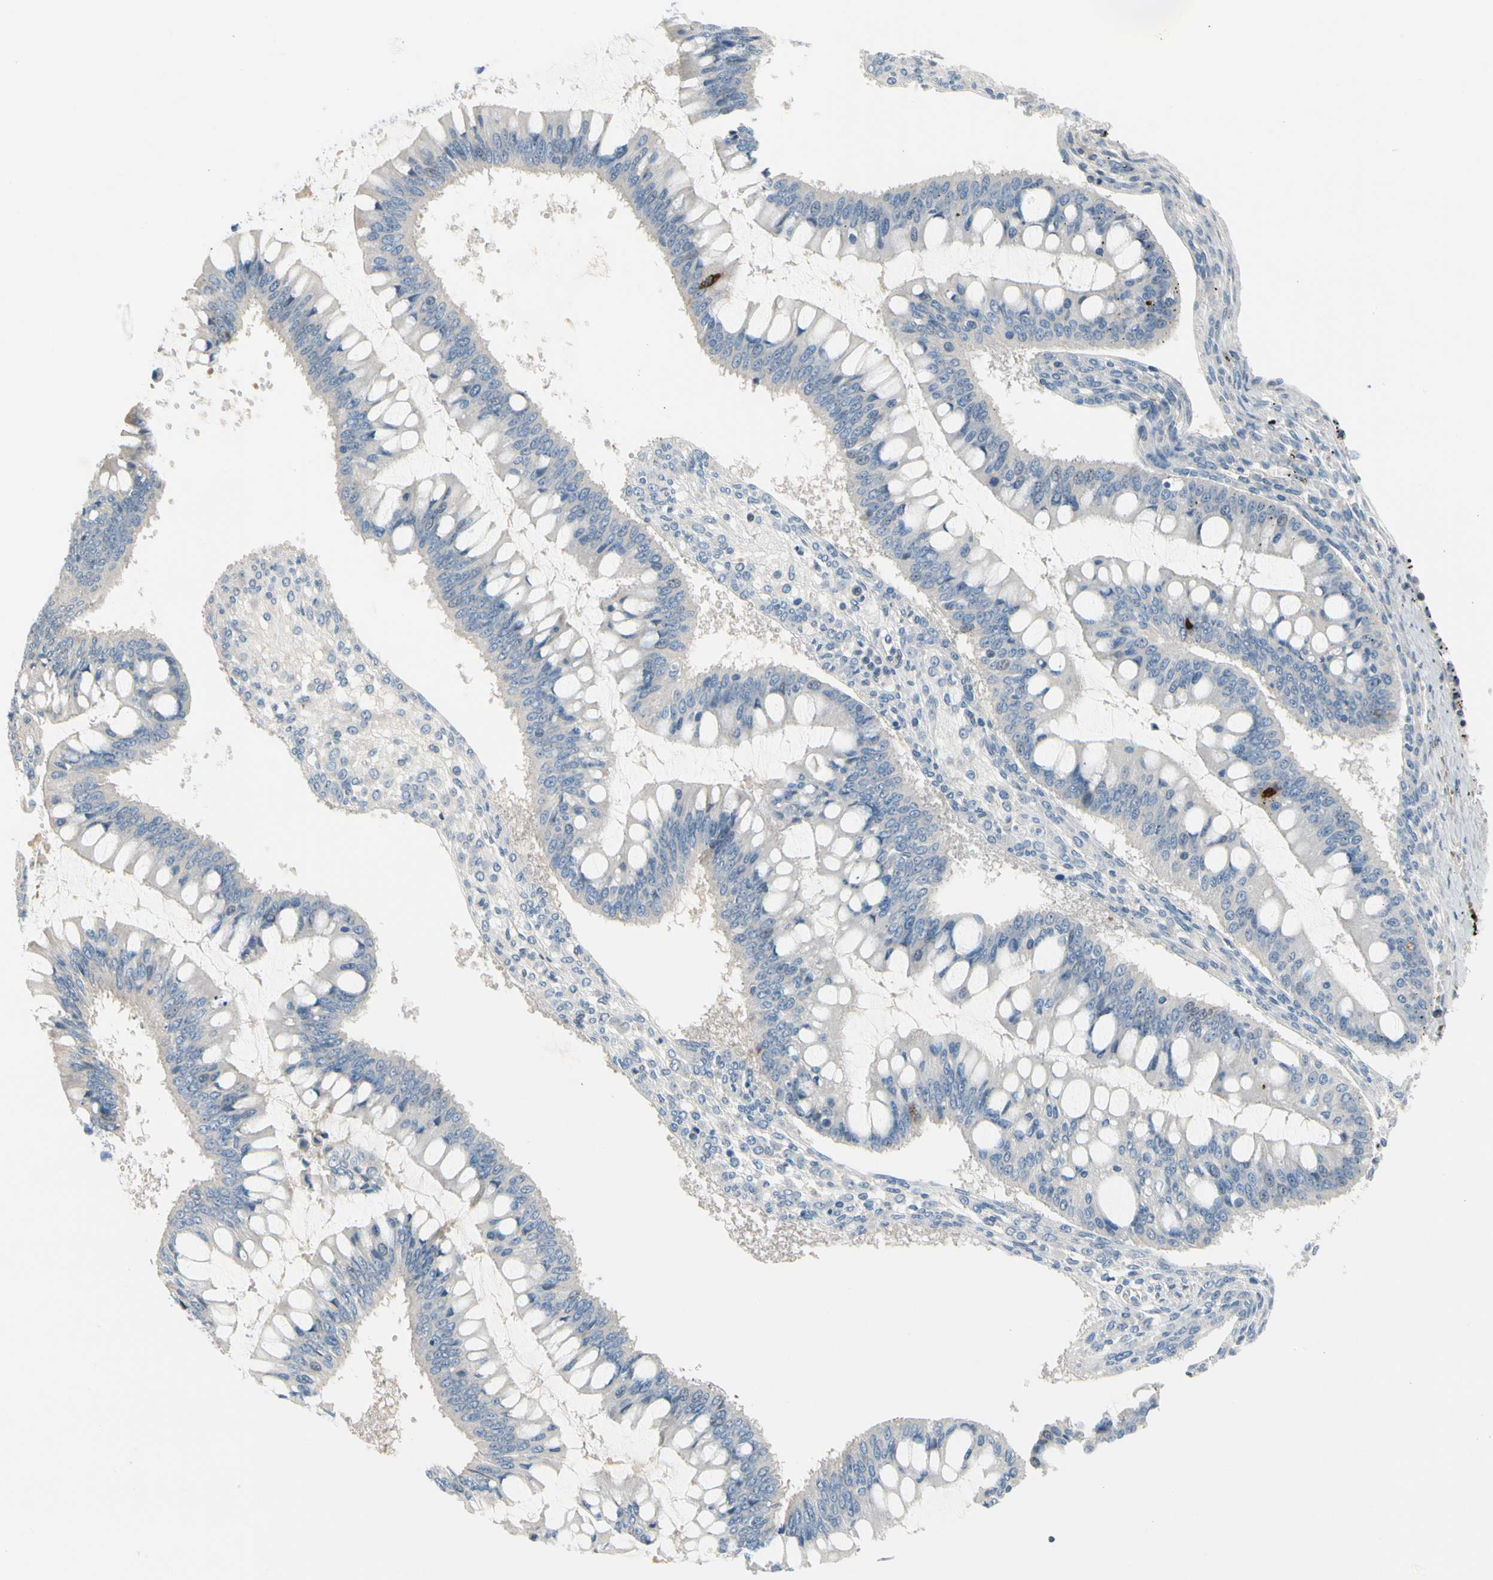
{"staining": {"intensity": "negative", "quantity": "none", "location": "none"}, "tissue": "ovarian cancer", "cell_type": "Tumor cells", "image_type": "cancer", "snomed": [{"axis": "morphology", "description": "Cystadenocarcinoma, mucinous, NOS"}, {"axis": "topography", "description": "Ovary"}], "caption": "The photomicrograph displays no significant expression in tumor cells of mucinous cystadenocarcinoma (ovarian).", "gene": "MAP3K3", "patient": {"sex": "female", "age": 73}}